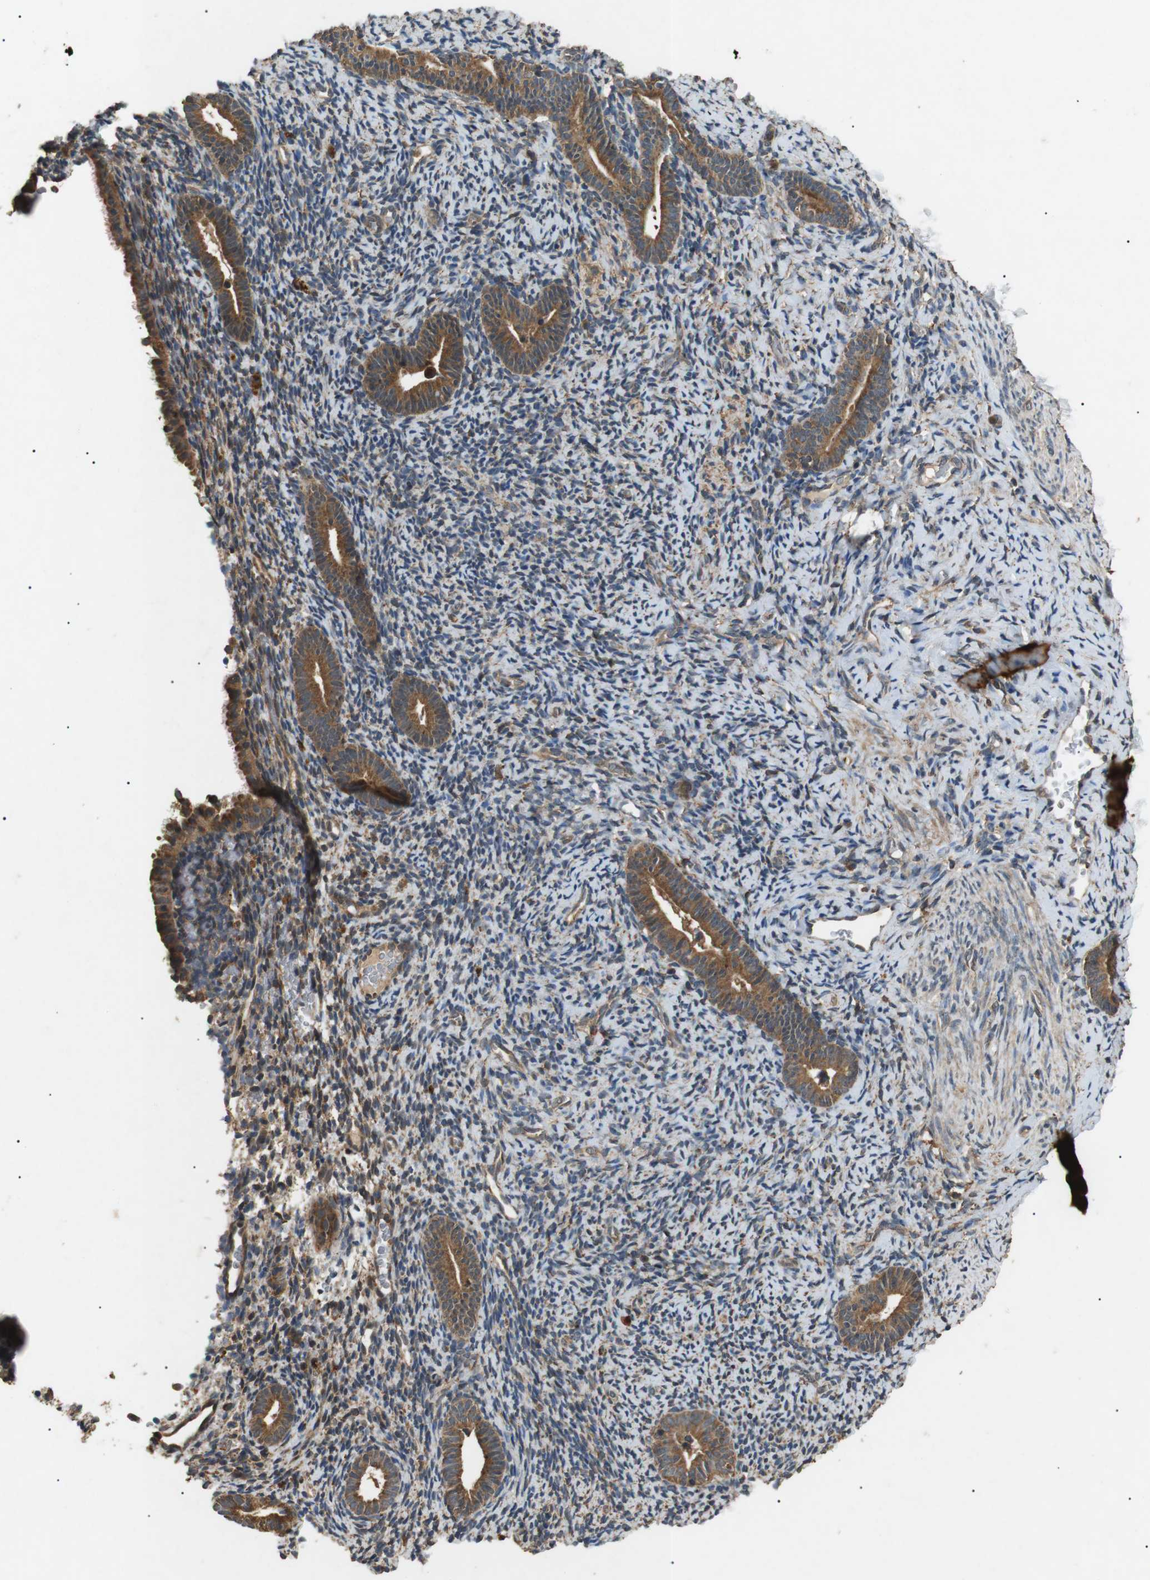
{"staining": {"intensity": "moderate", "quantity": "25%-75%", "location": "cytoplasmic/membranous"}, "tissue": "endometrium", "cell_type": "Cells in endometrial stroma", "image_type": "normal", "snomed": [{"axis": "morphology", "description": "Normal tissue, NOS"}, {"axis": "topography", "description": "Endometrium"}], "caption": "This image demonstrates unremarkable endometrium stained with IHC to label a protein in brown. The cytoplasmic/membranous of cells in endometrial stroma show moderate positivity for the protein. Nuclei are counter-stained blue.", "gene": "TBC1D15", "patient": {"sex": "female", "age": 51}}